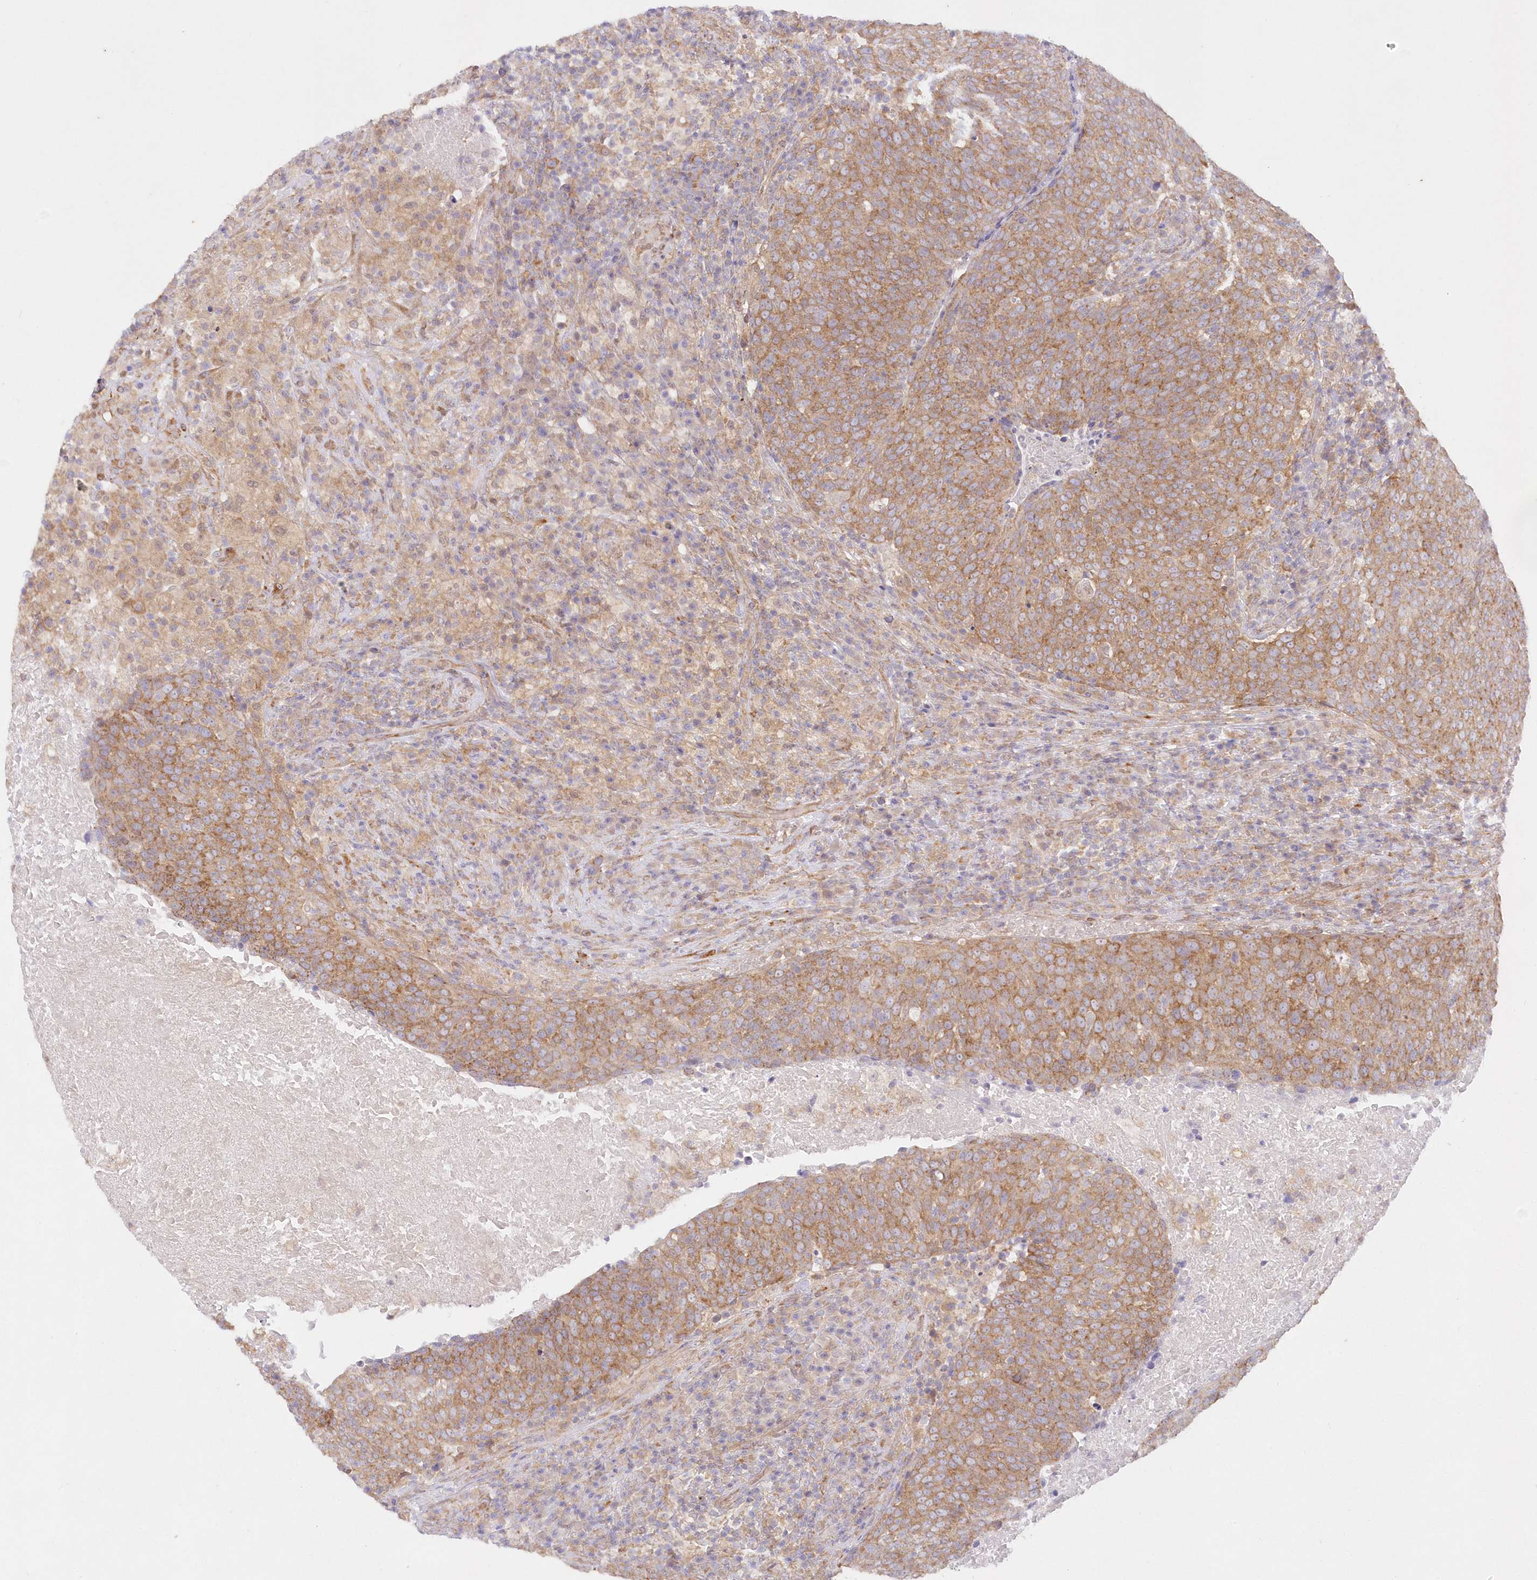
{"staining": {"intensity": "moderate", "quantity": ">75%", "location": "cytoplasmic/membranous"}, "tissue": "head and neck cancer", "cell_type": "Tumor cells", "image_type": "cancer", "snomed": [{"axis": "morphology", "description": "Squamous cell carcinoma, NOS"}, {"axis": "morphology", "description": "Squamous cell carcinoma, metastatic, NOS"}, {"axis": "topography", "description": "Lymph node"}, {"axis": "topography", "description": "Head-Neck"}], "caption": "Protein expression analysis of head and neck squamous cell carcinoma shows moderate cytoplasmic/membranous expression in approximately >75% of tumor cells.", "gene": "RNPEP", "patient": {"sex": "male", "age": 62}}